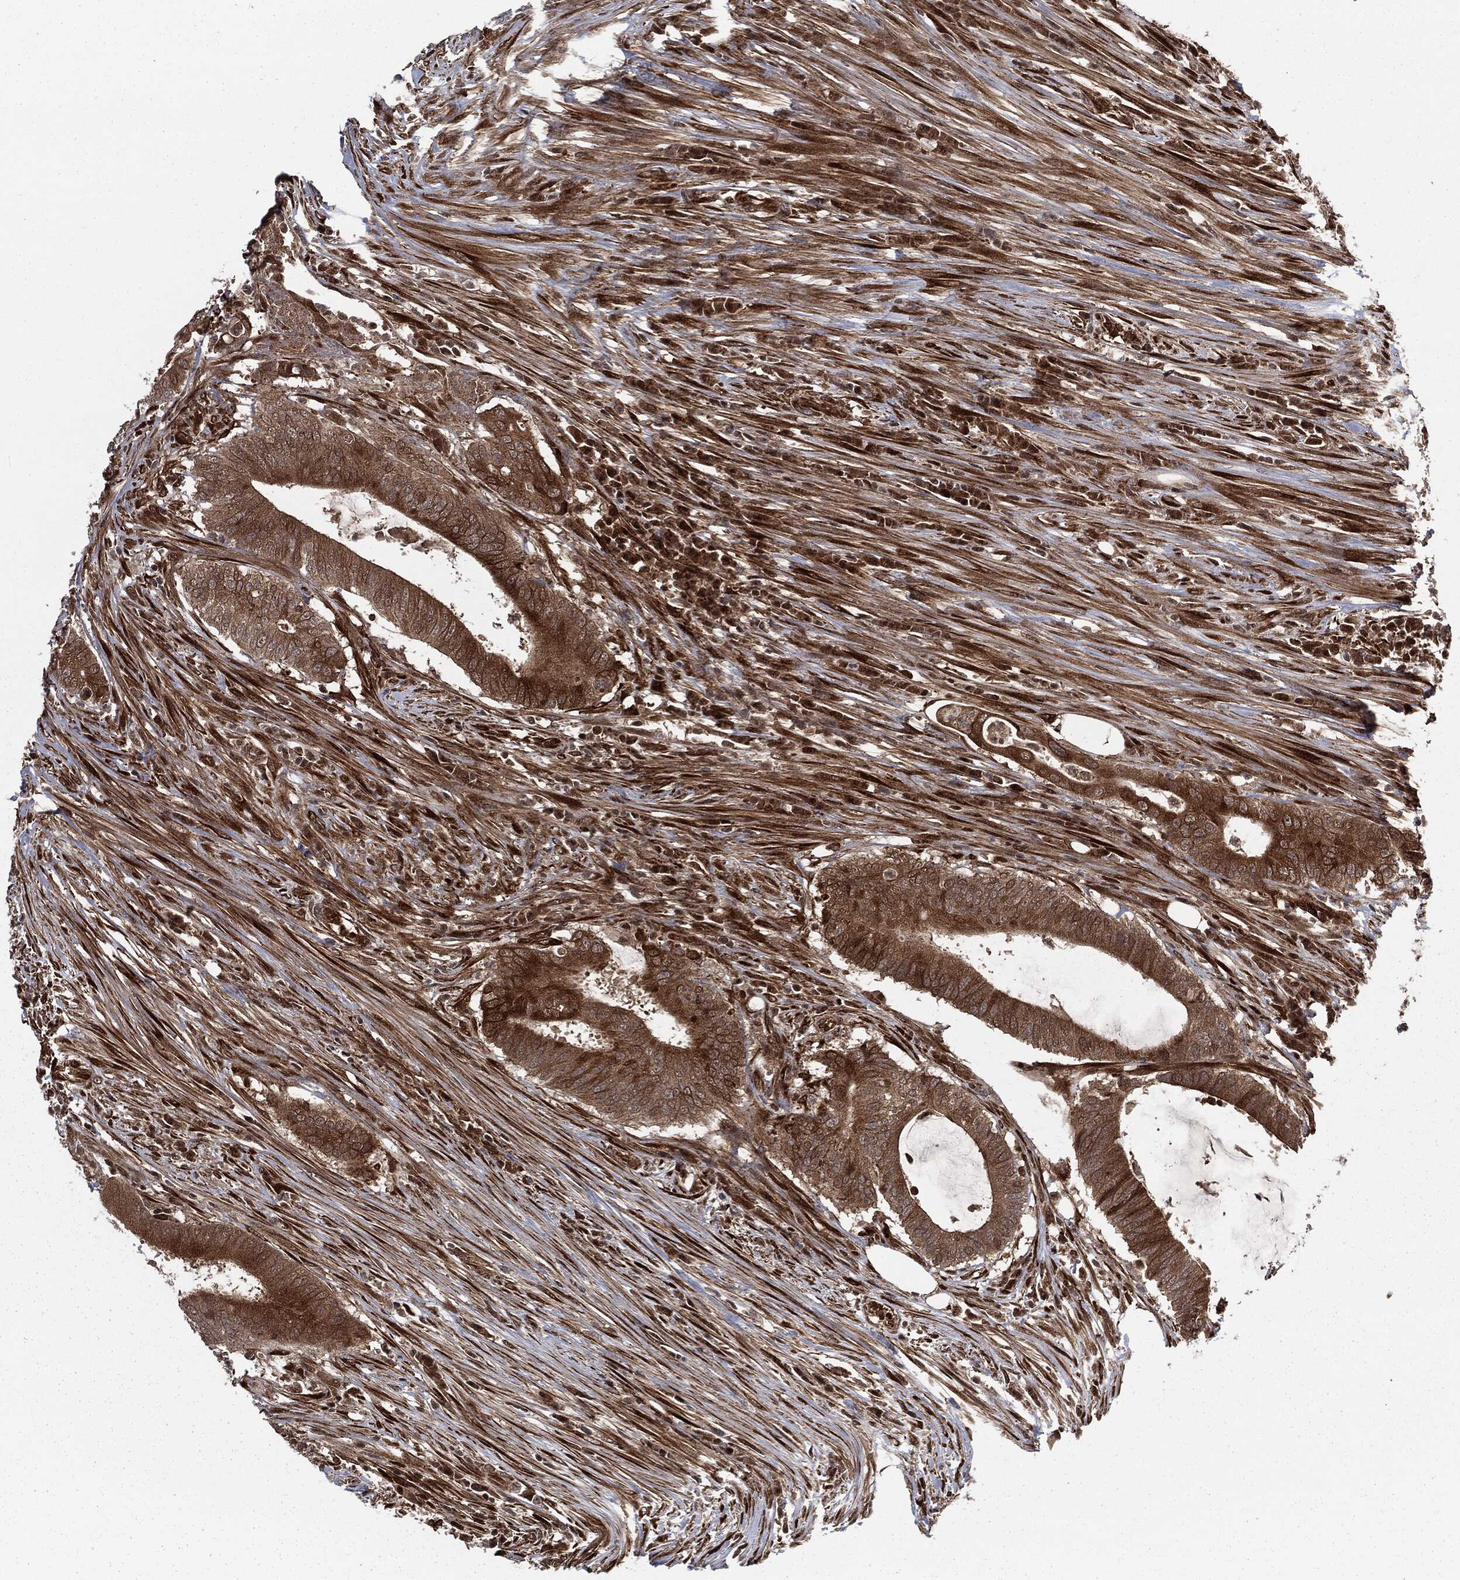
{"staining": {"intensity": "moderate", "quantity": ">75%", "location": "cytoplasmic/membranous,nuclear"}, "tissue": "colorectal cancer", "cell_type": "Tumor cells", "image_type": "cancer", "snomed": [{"axis": "morphology", "description": "Adenocarcinoma, NOS"}, {"axis": "topography", "description": "Colon"}], "caption": "Colorectal cancer (adenocarcinoma) was stained to show a protein in brown. There is medium levels of moderate cytoplasmic/membranous and nuclear staining in about >75% of tumor cells.", "gene": "RANBP9", "patient": {"sex": "female", "age": 43}}